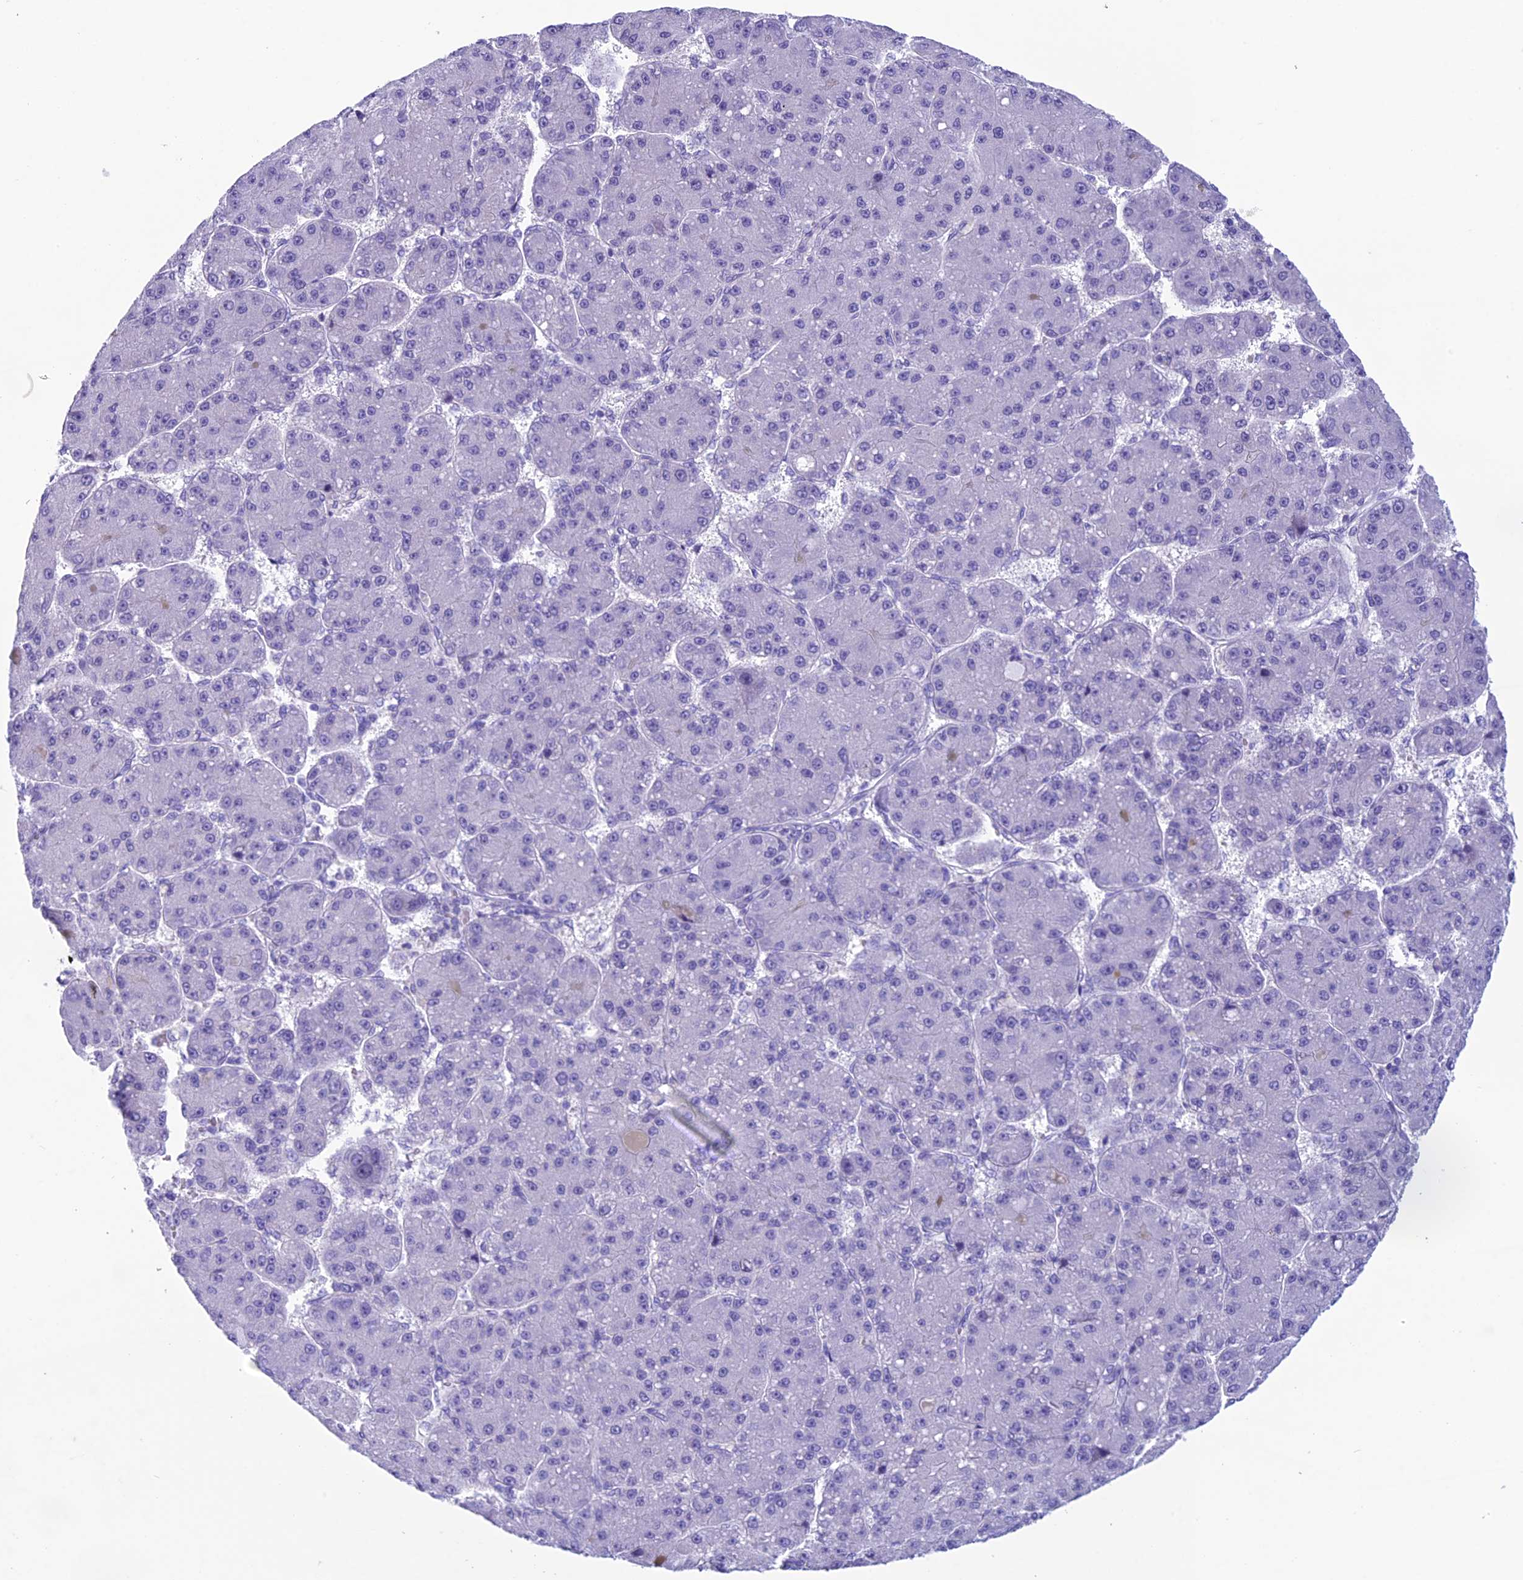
{"staining": {"intensity": "negative", "quantity": "none", "location": "none"}, "tissue": "liver cancer", "cell_type": "Tumor cells", "image_type": "cancer", "snomed": [{"axis": "morphology", "description": "Carcinoma, Hepatocellular, NOS"}, {"axis": "topography", "description": "Liver"}], "caption": "Liver cancer was stained to show a protein in brown. There is no significant positivity in tumor cells.", "gene": "TRAM1L1", "patient": {"sex": "male", "age": 67}}